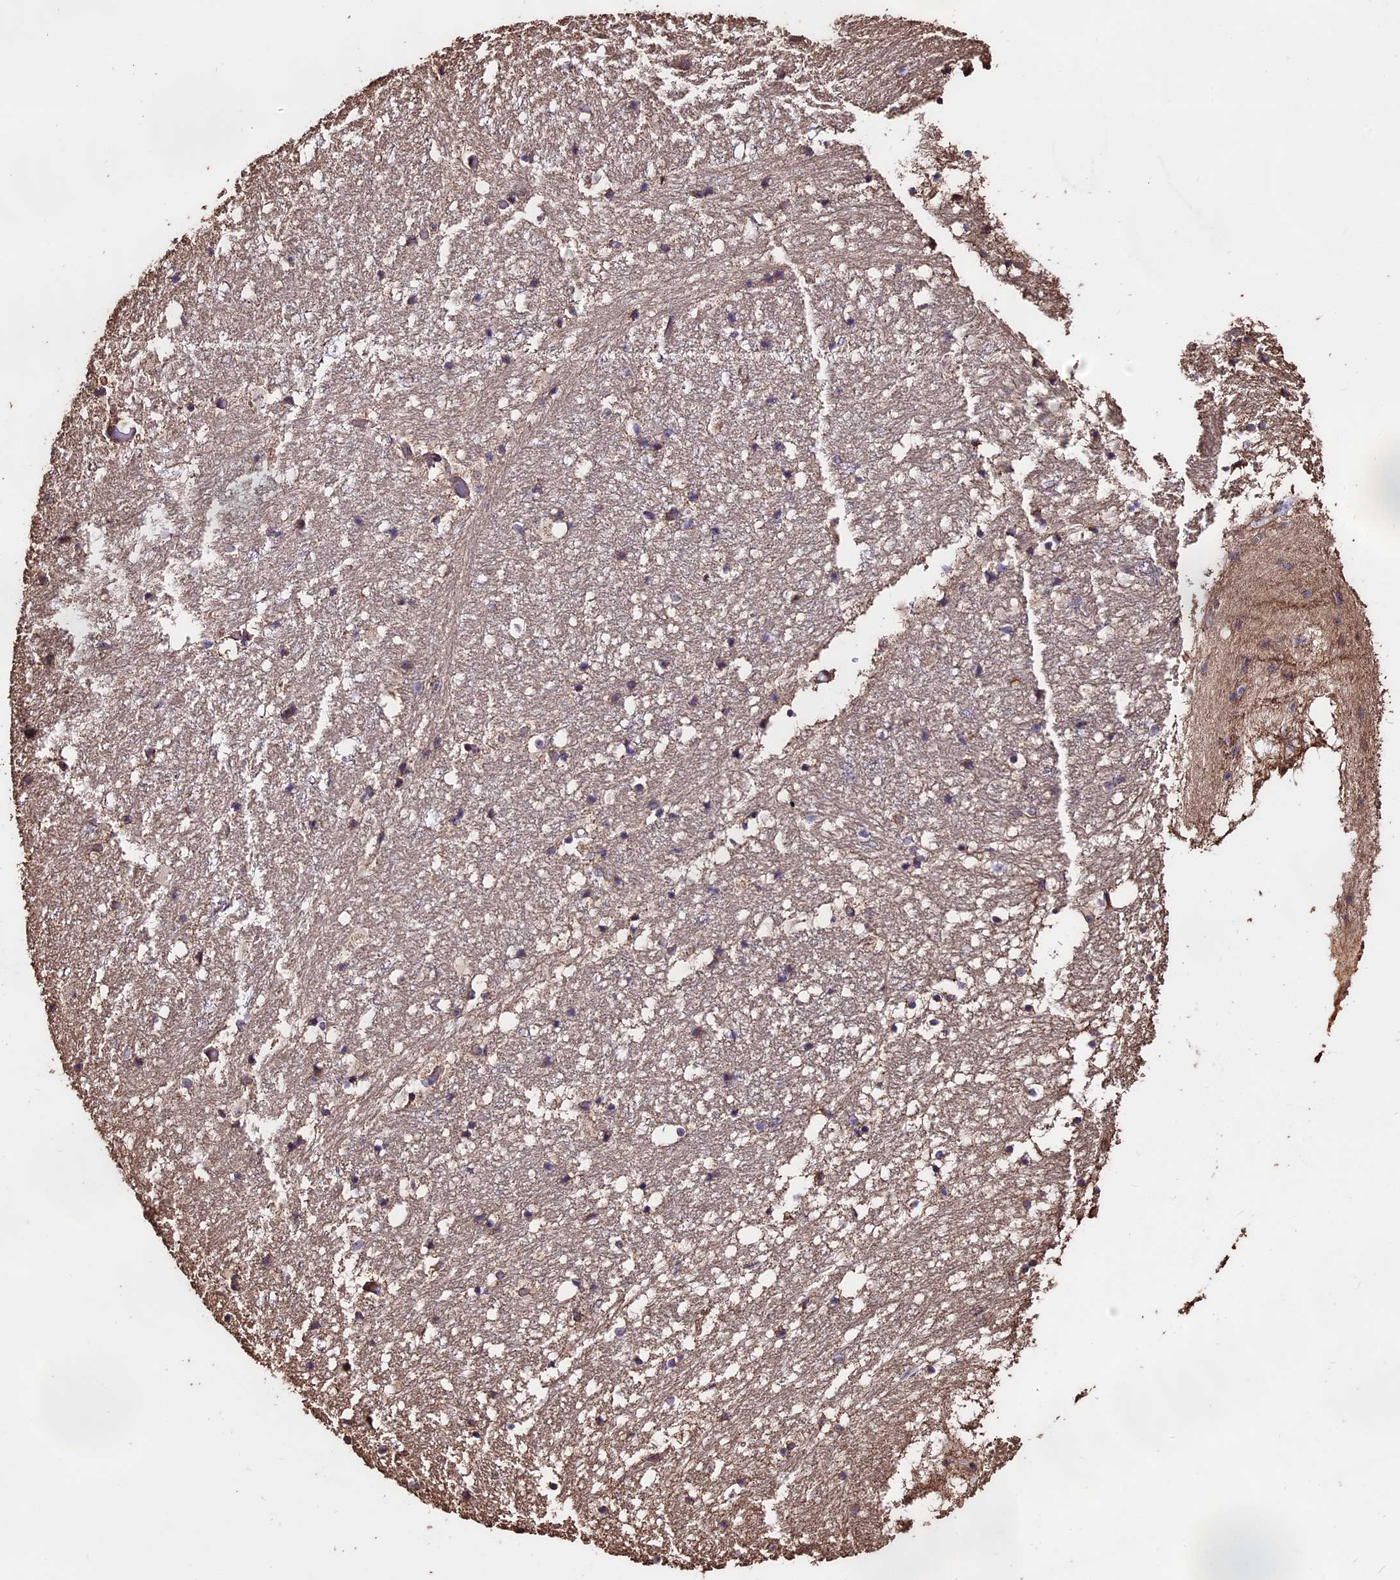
{"staining": {"intensity": "weak", "quantity": "<25%", "location": "cytoplasmic/membranous"}, "tissue": "hippocampus", "cell_type": "Glial cells", "image_type": "normal", "snomed": [{"axis": "morphology", "description": "Normal tissue, NOS"}, {"axis": "topography", "description": "Hippocampus"}], "caption": "IHC image of normal hippocampus stained for a protein (brown), which reveals no staining in glial cells.", "gene": "PGPEP1L", "patient": {"sex": "female", "age": 52}}